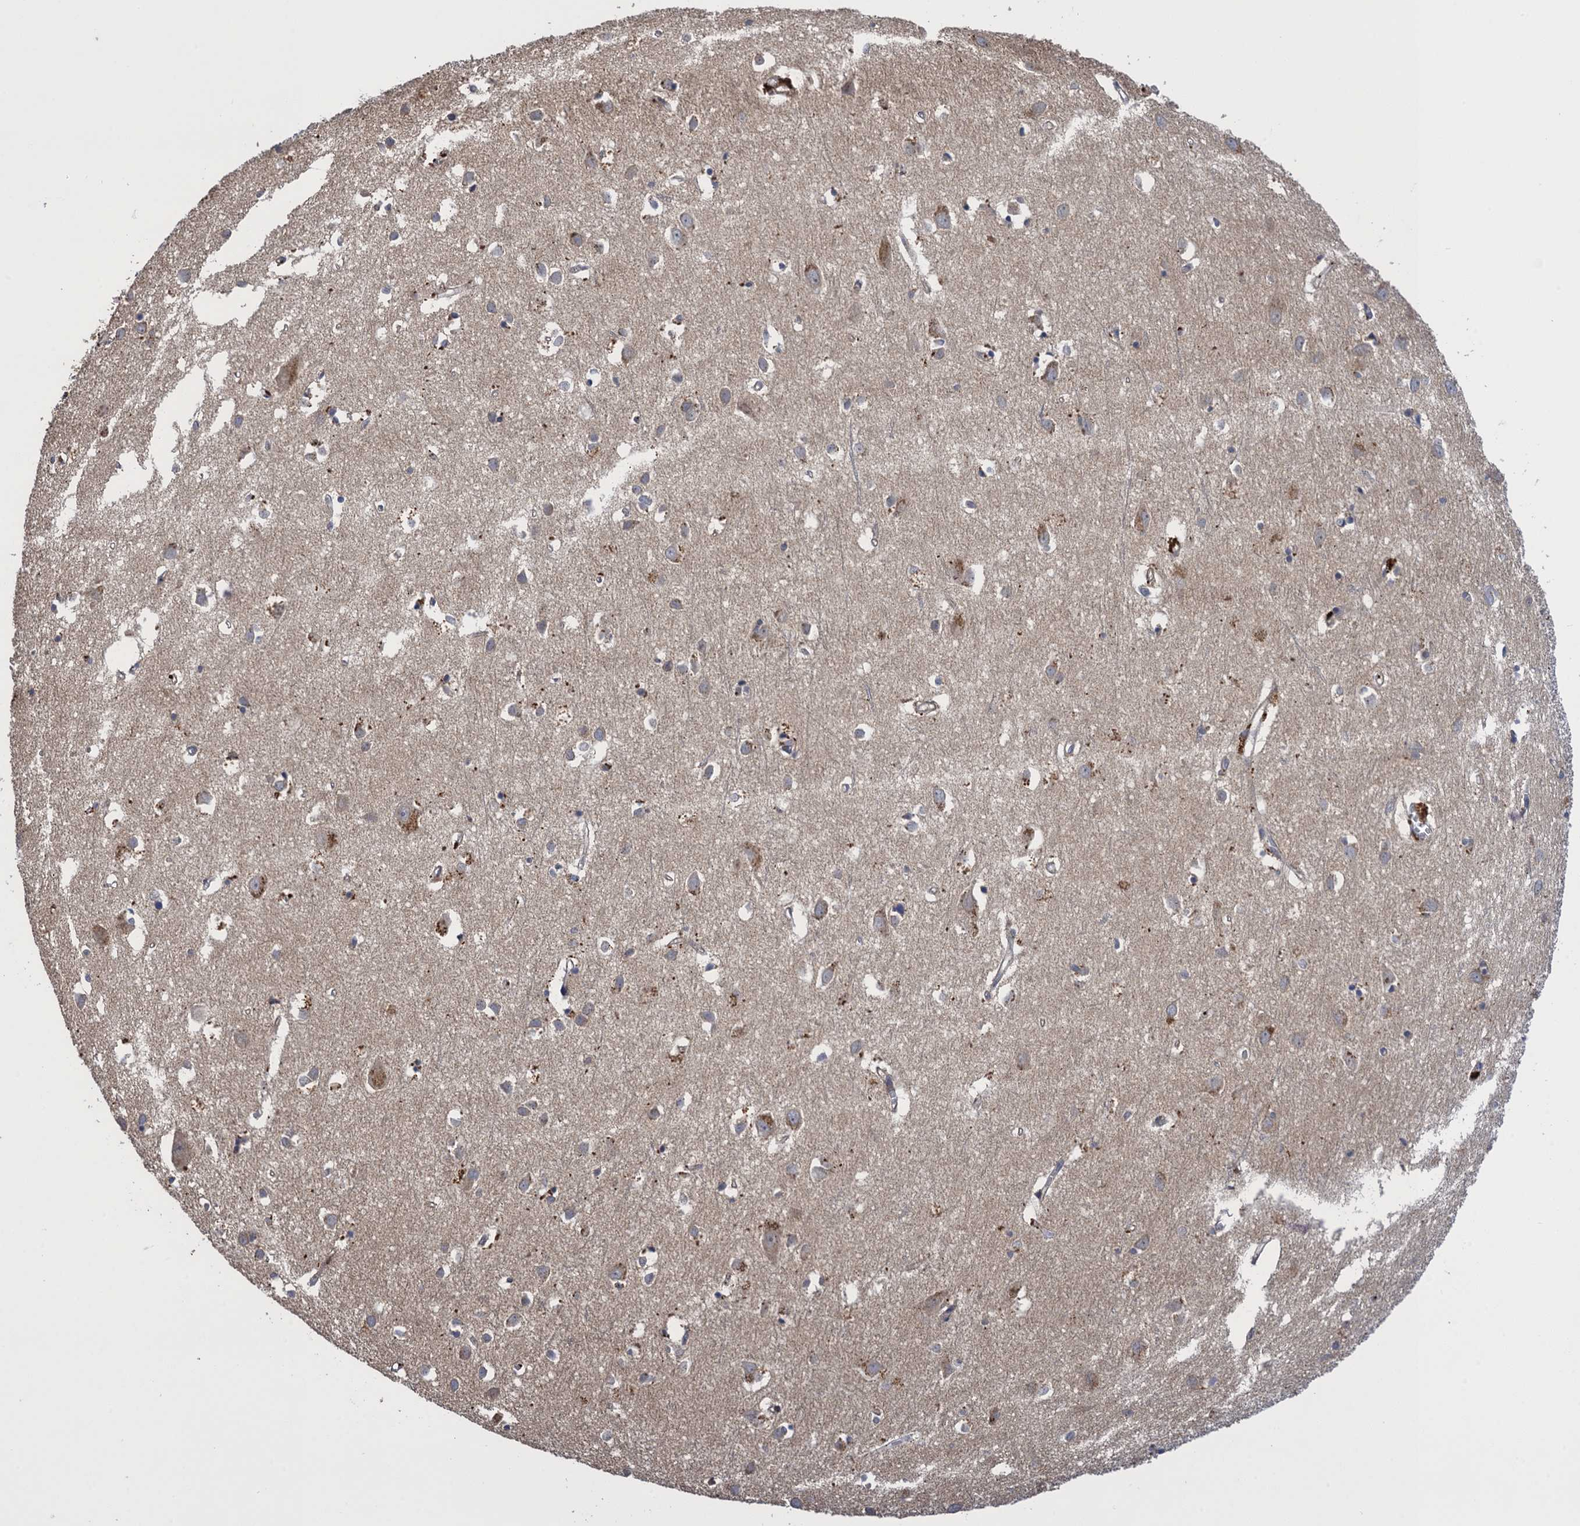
{"staining": {"intensity": "negative", "quantity": "none", "location": "none"}, "tissue": "cerebral cortex", "cell_type": "Endothelial cells", "image_type": "normal", "snomed": [{"axis": "morphology", "description": "Normal tissue, NOS"}, {"axis": "topography", "description": "Cerebral cortex"}], "caption": "DAB (3,3'-diaminobenzidine) immunohistochemical staining of benign cerebral cortex demonstrates no significant positivity in endothelial cells.", "gene": "WDR88", "patient": {"sex": "female", "age": 64}}